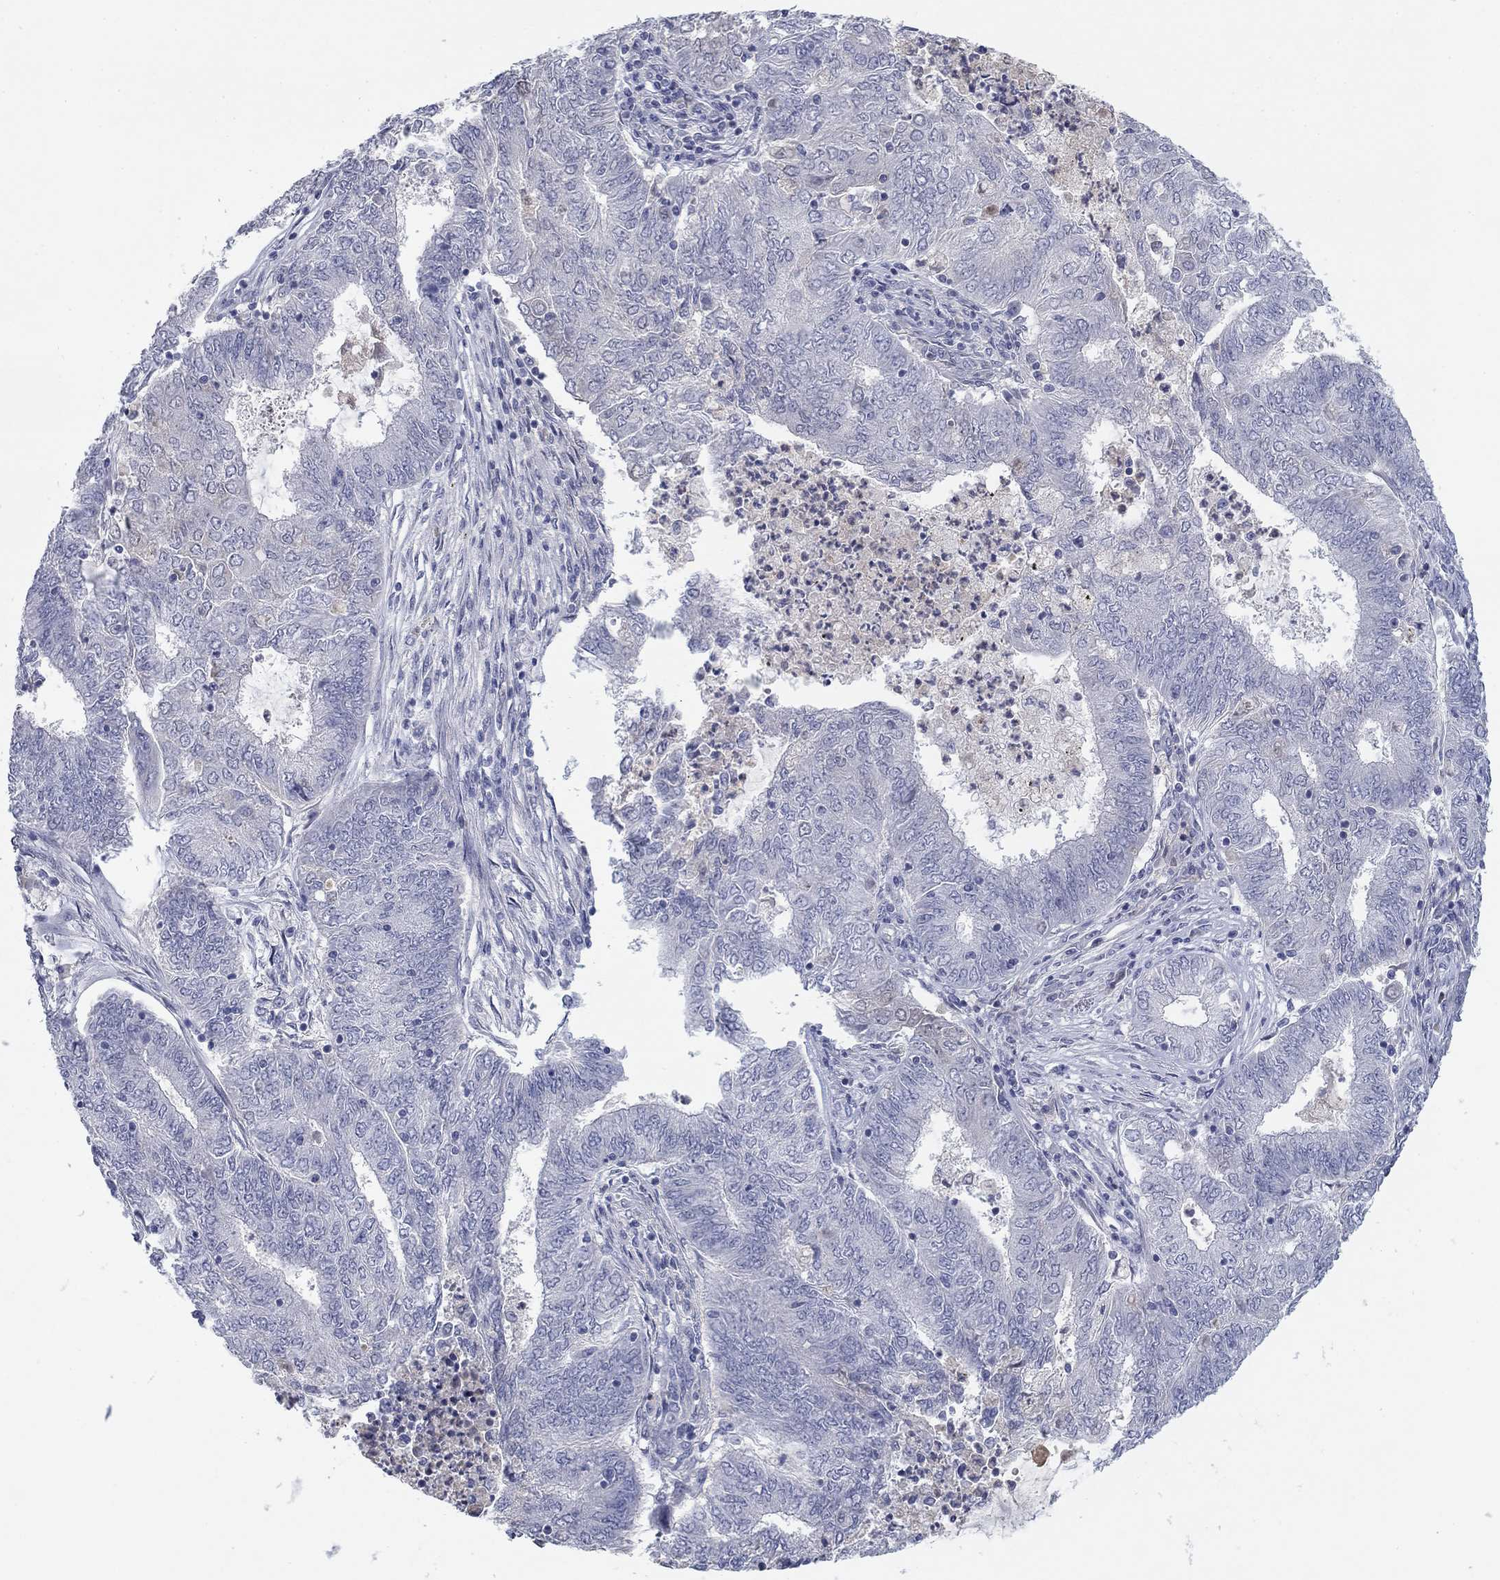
{"staining": {"intensity": "negative", "quantity": "none", "location": "none"}, "tissue": "endometrial cancer", "cell_type": "Tumor cells", "image_type": "cancer", "snomed": [{"axis": "morphology", "description": "Adenocarcinoma, NOS"}, {"axis": "topography", "description": "Endometrium"}], "caption": "Immunohistochemistry image of neoplastic tissue: human endometrial adenocarcinoma stained with DAB (3,3'-diaminobenzidine) shows no significant protein expression in tumor cells.", "gene": "AMN1", "patient": {"sex": "female", "age": 62}}